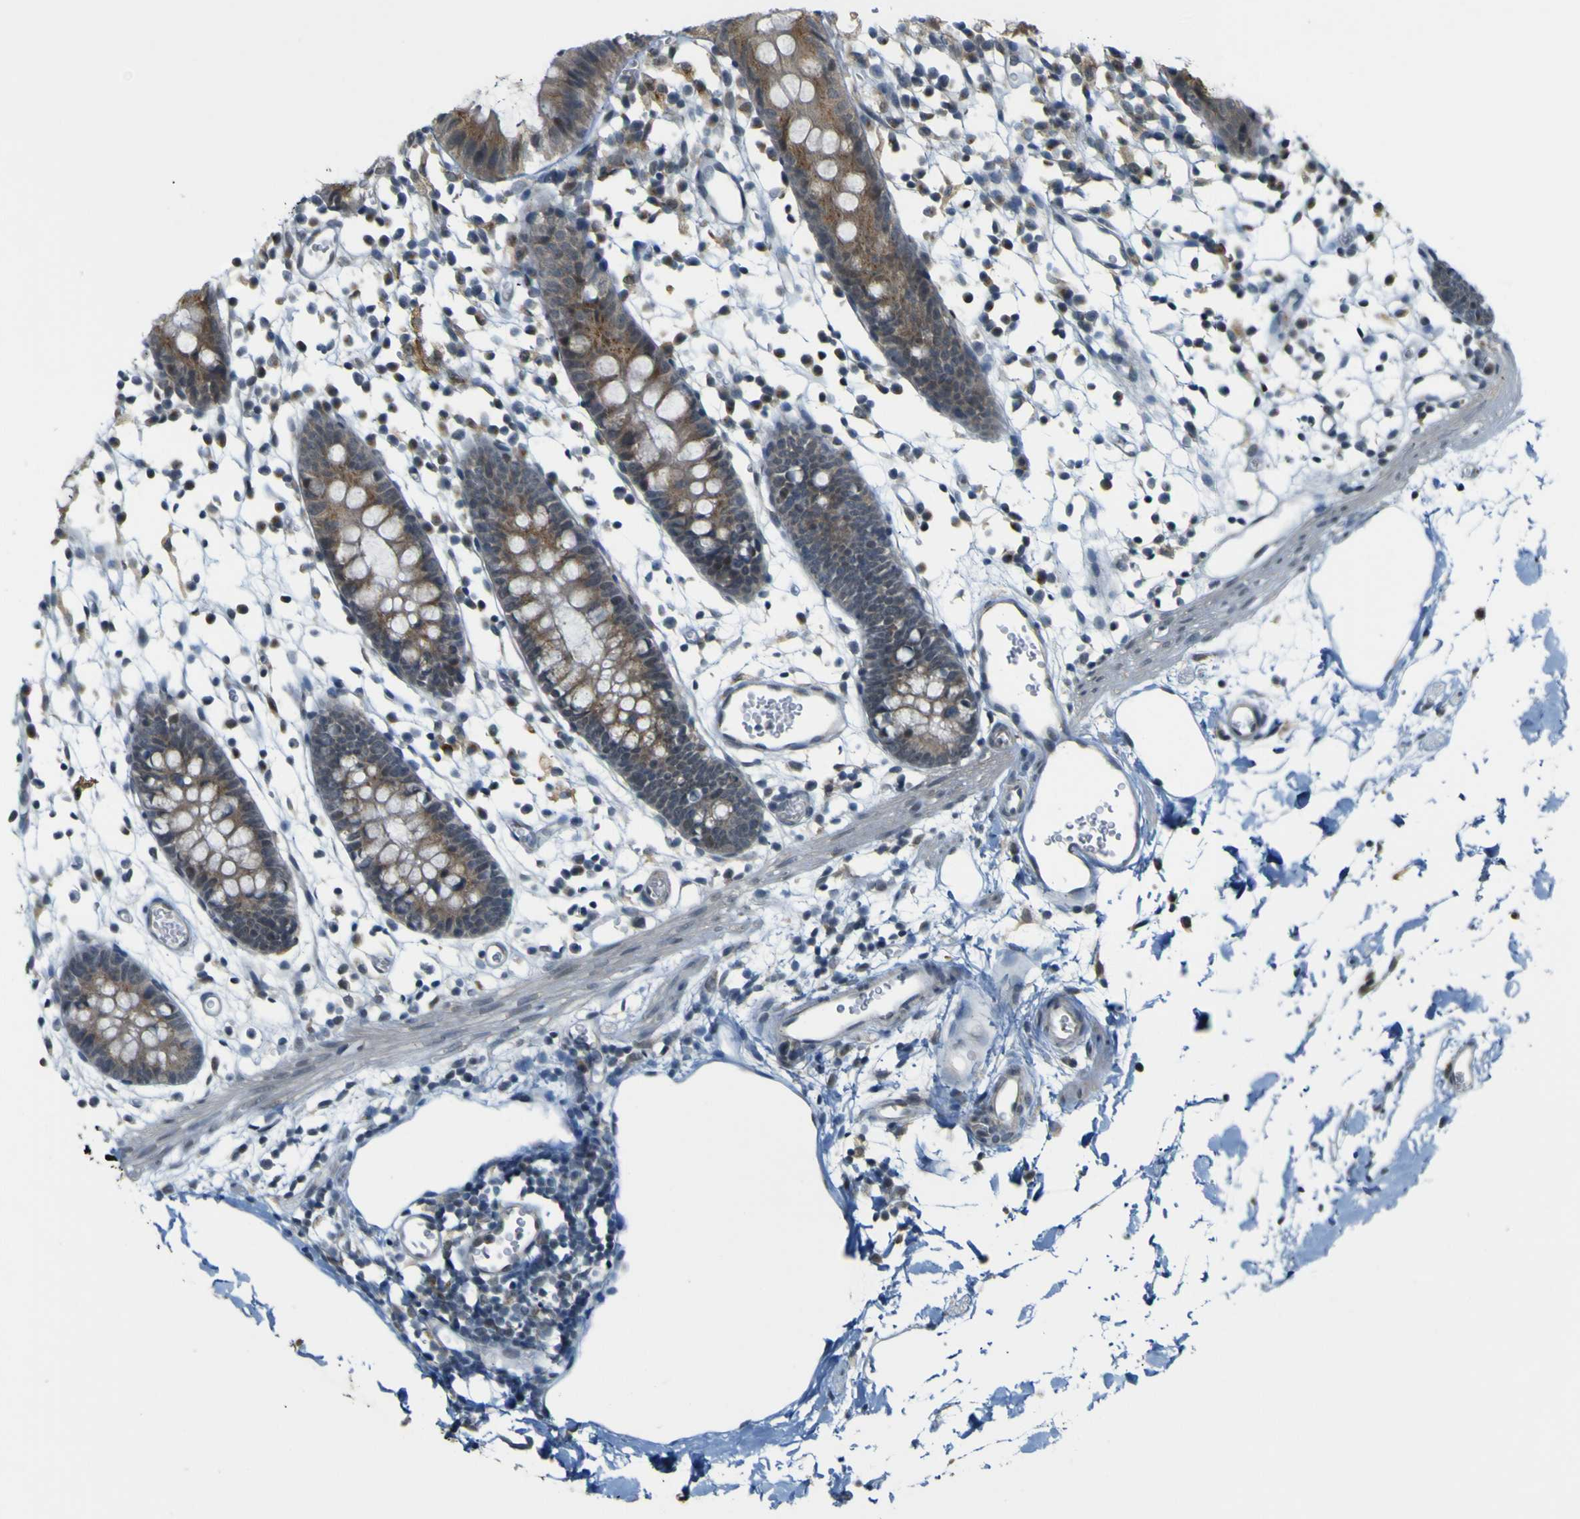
{"staining": {"intensity": "negative", "quantity": "none", "location": "none"}, "tissue": "colon", "cell_type": "Endothelial cells", "image_type": "normal", "snomed": [{"axis": "morphology", "description": "Normal tissue, NOS"}, {"axis": "topography", "description": "Colon"}], "caption": "High power microscopy histopathology image of an IHC histopathology image of unremarkable colon, revealing no significant staining in endothelial cells. (DAB (3,3'-diaminobenzidine) immunohistochemistry visualized using brightfield microscopy, high magnification).", "gene": "IGF2R", "patient": {"sex": "male", "age": 14}}